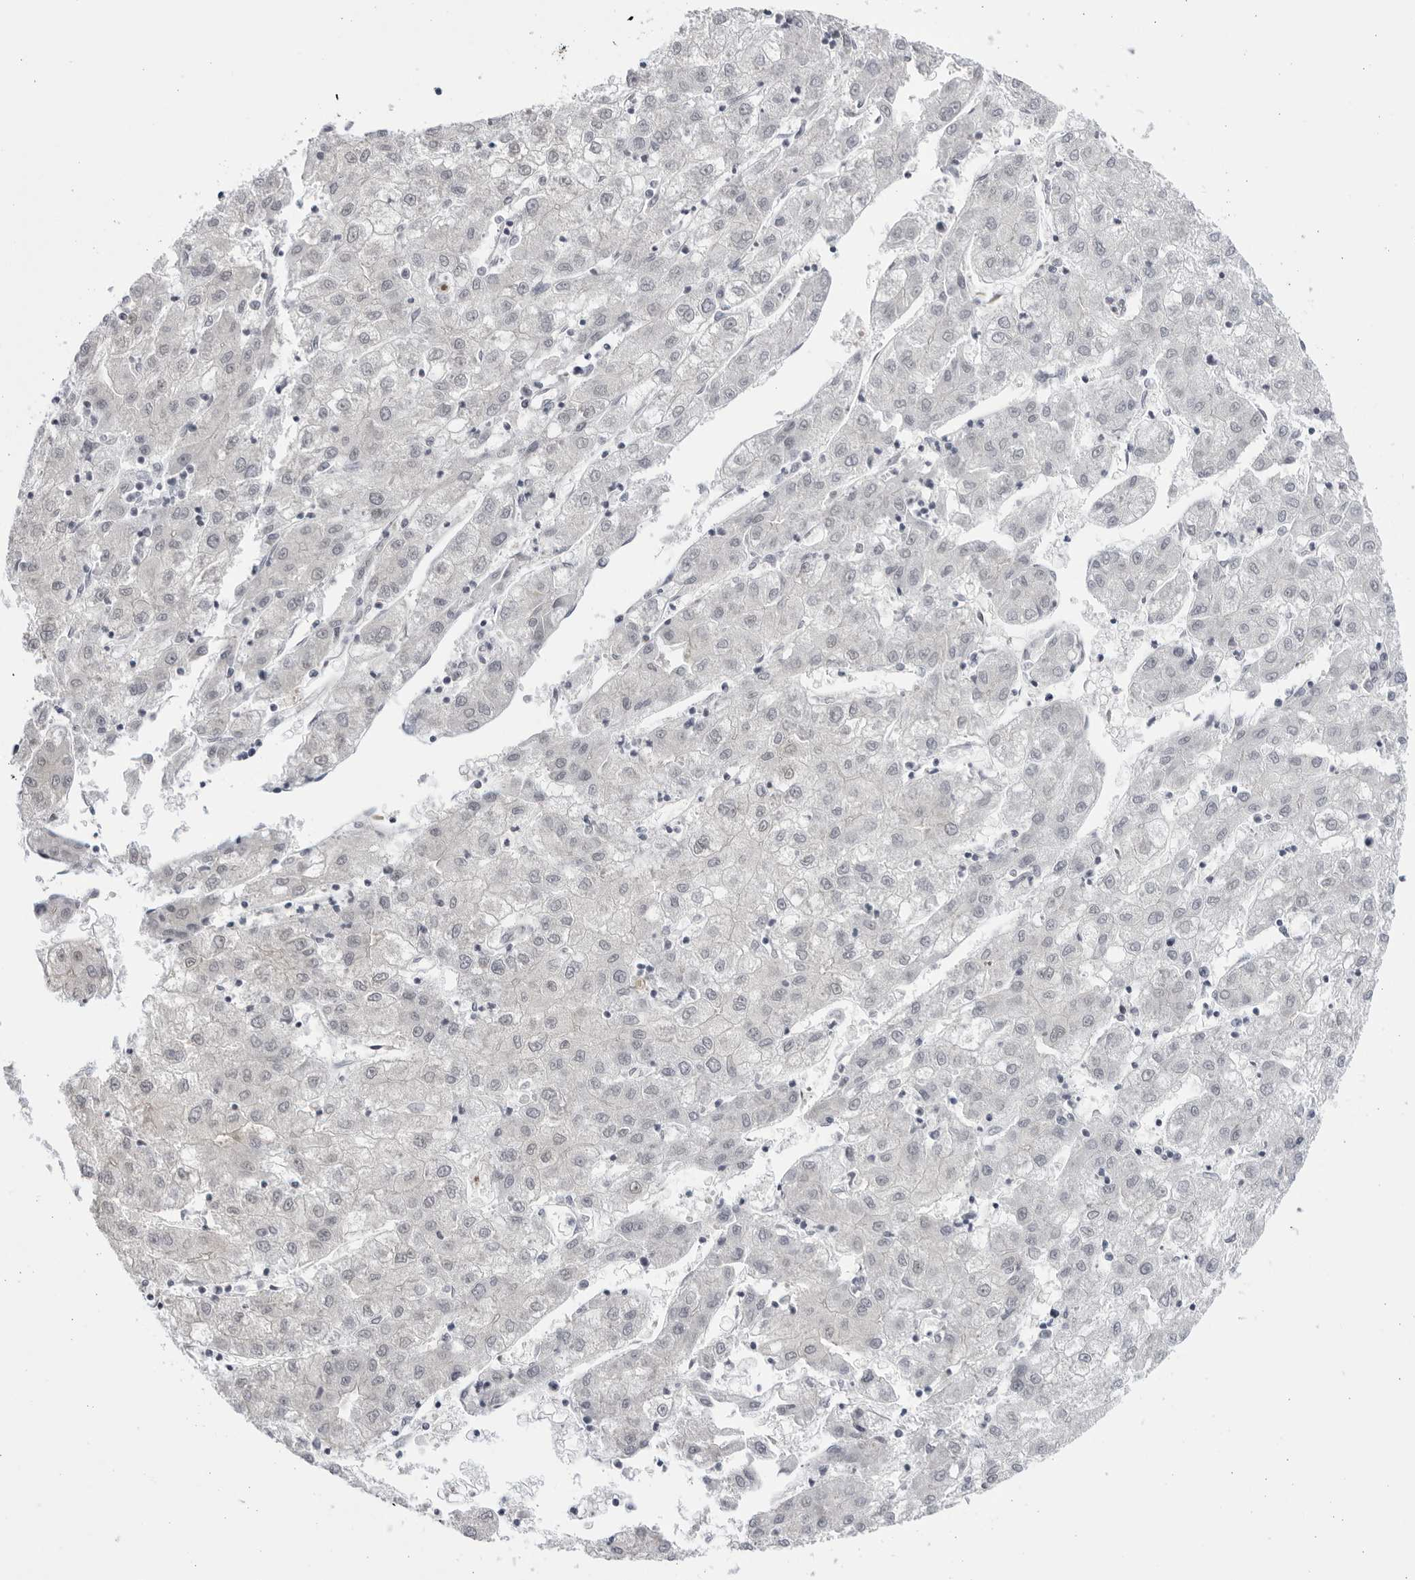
{"staining": {"intensity": "negative", "quantity": "none", "location": "none"}, "tissue": "liver cancer", "cell_type": "Tumor cells", "image_type": "cancer", "snomed": [{"axis": "morphology", "description": "Carcinoma, Hepatocellular, NOS"}, {"axis": "topography", "description": "Liver"}], "caption": "Human liver cancer (hepatocellular carcinoma) stained for a protein using immunohistochemistry exhibits no expression in tumor cells.", "gene": "CCDC181", "patient": {"sex": "male", "age": 72}}